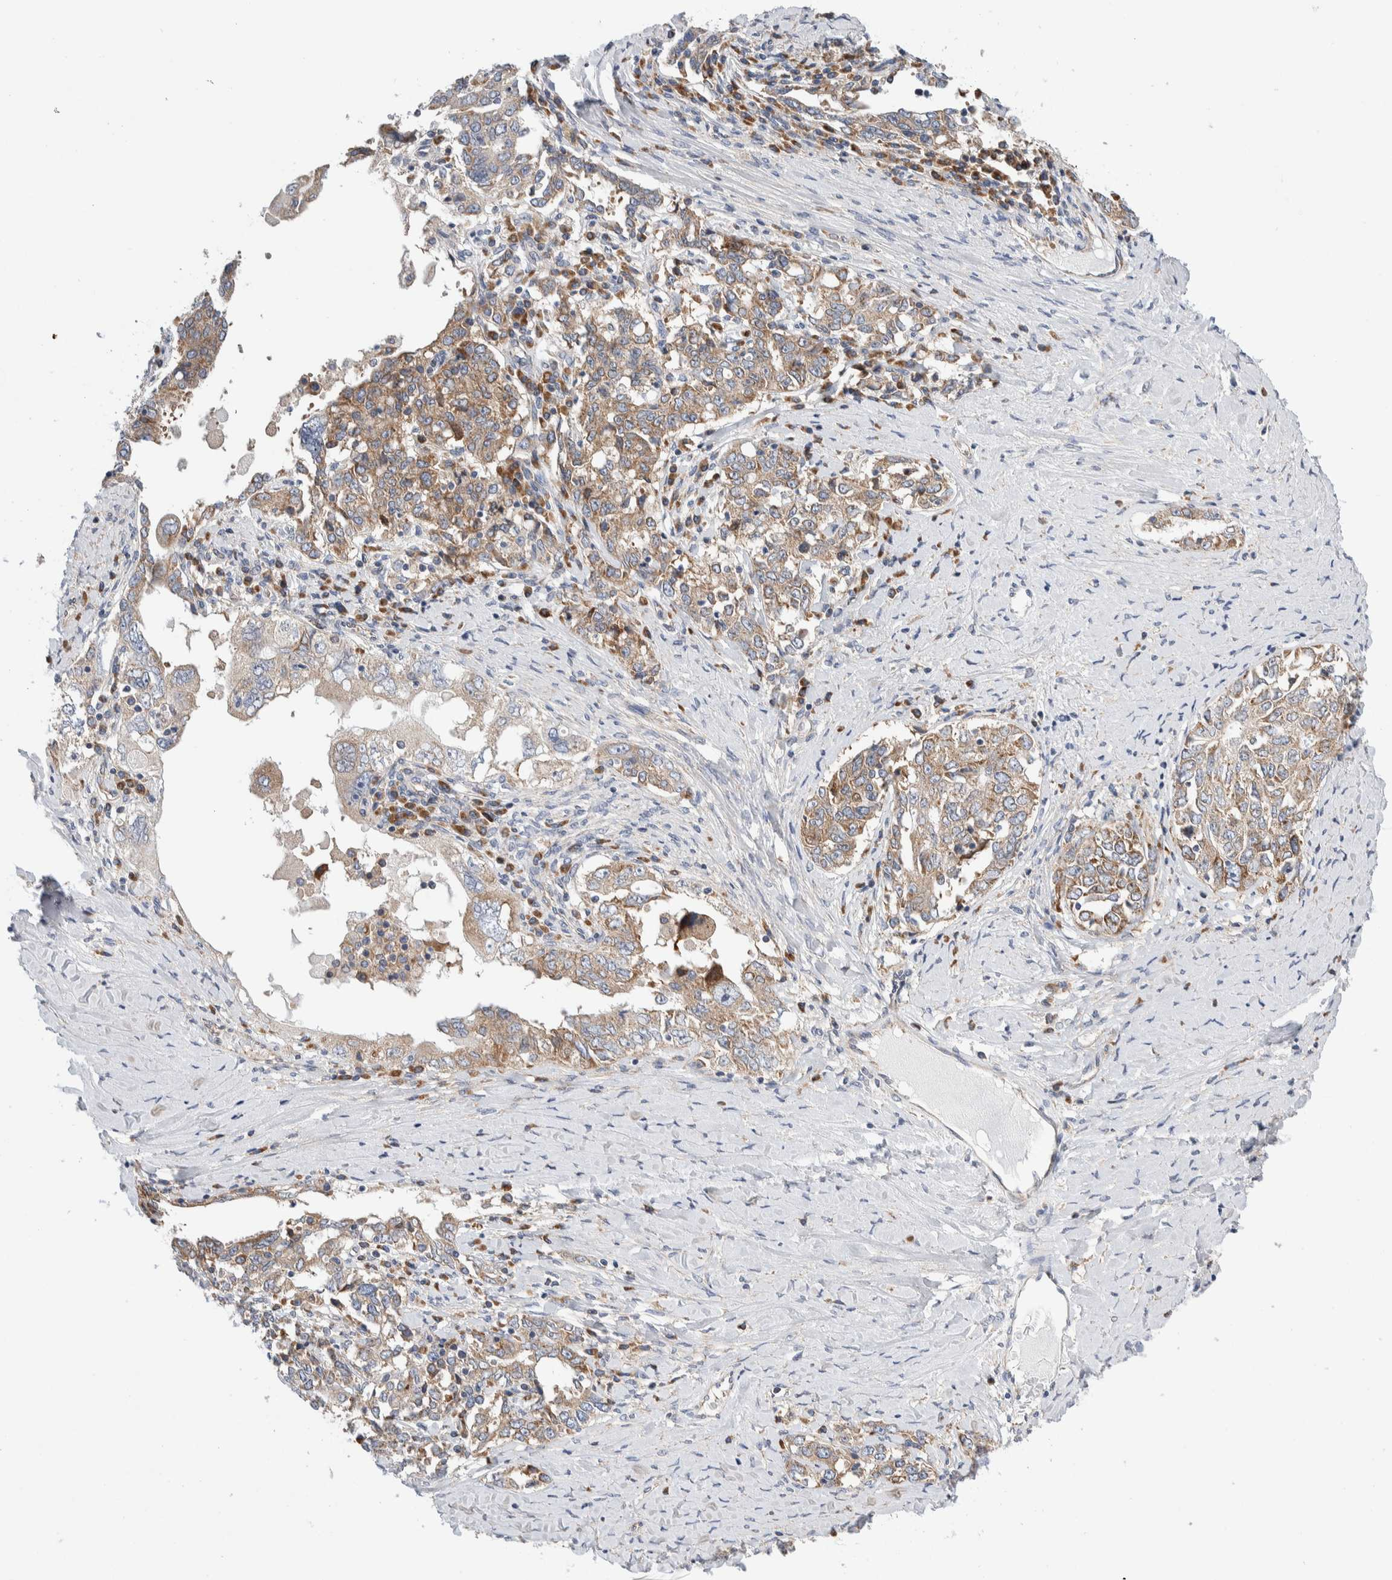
{"staining": {"intensity": "moderate", "quantity": "<25%", "location": "cytoplasmic/membranous"}, "tissue": "ovarian cancer", "cell_type": "Tumor cells", "image_type": "cancer", "snomed": [{"axis": "morphology", "description": "Carcinoma, endometroid"}, {"axis": "topography", "description": "Ovary"}], "caption": "Tumor cells reveal low levels of moderate cytoplasmic/membranous staining in approximately <25% of cells in ovarian cancer.", "gene": "RACK1", "patient": {"sex": "female", "age": 62}}